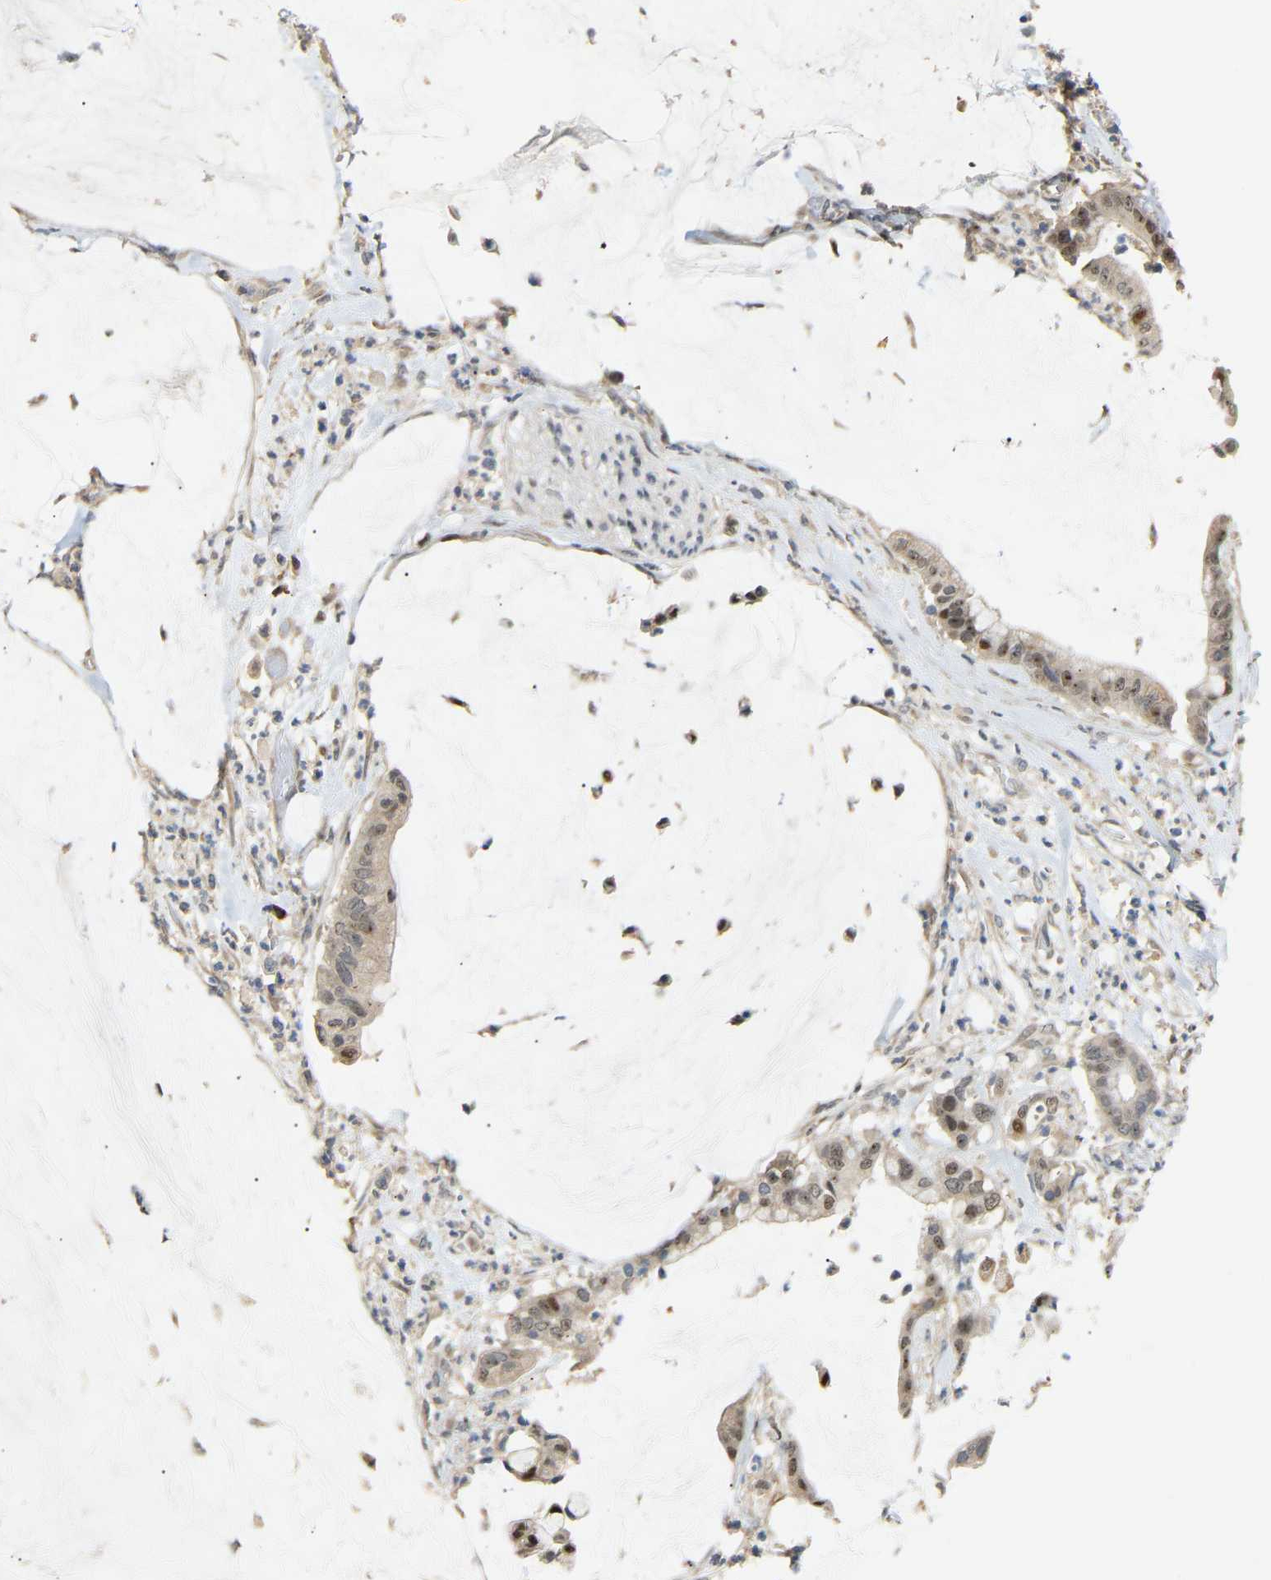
{"staining": {"intensity": "weak", "quantity": ">75%", "location": "cytoplasmic/membranous,nuclear"}, "tissue": "pancreatic cancer", "cell_type": "Tumor cells", "image_type": "cancer", "snomed": [{"axis": "morphology", "description": "Adenocarcinoma, NOS"}, {"axis": "topography", "description": "Pancreas"}], "caption": "Immunohistochemistry (IHC) staining of pancreatic cancer, which displays low levels of weak cytoplasmic/membranous and nuclear positivity in about >75% of tumor cells indicating weak cytoplasmic/membranous and nuclear protein expression. The staining was performed using DAB (3,3'-diaminobenzidine) (brown) for protein detection and nuclei were counterstained in hematoxylin (blue).", "gene": "PTPN4", "patient": {"sex": "male", "age": 41}}